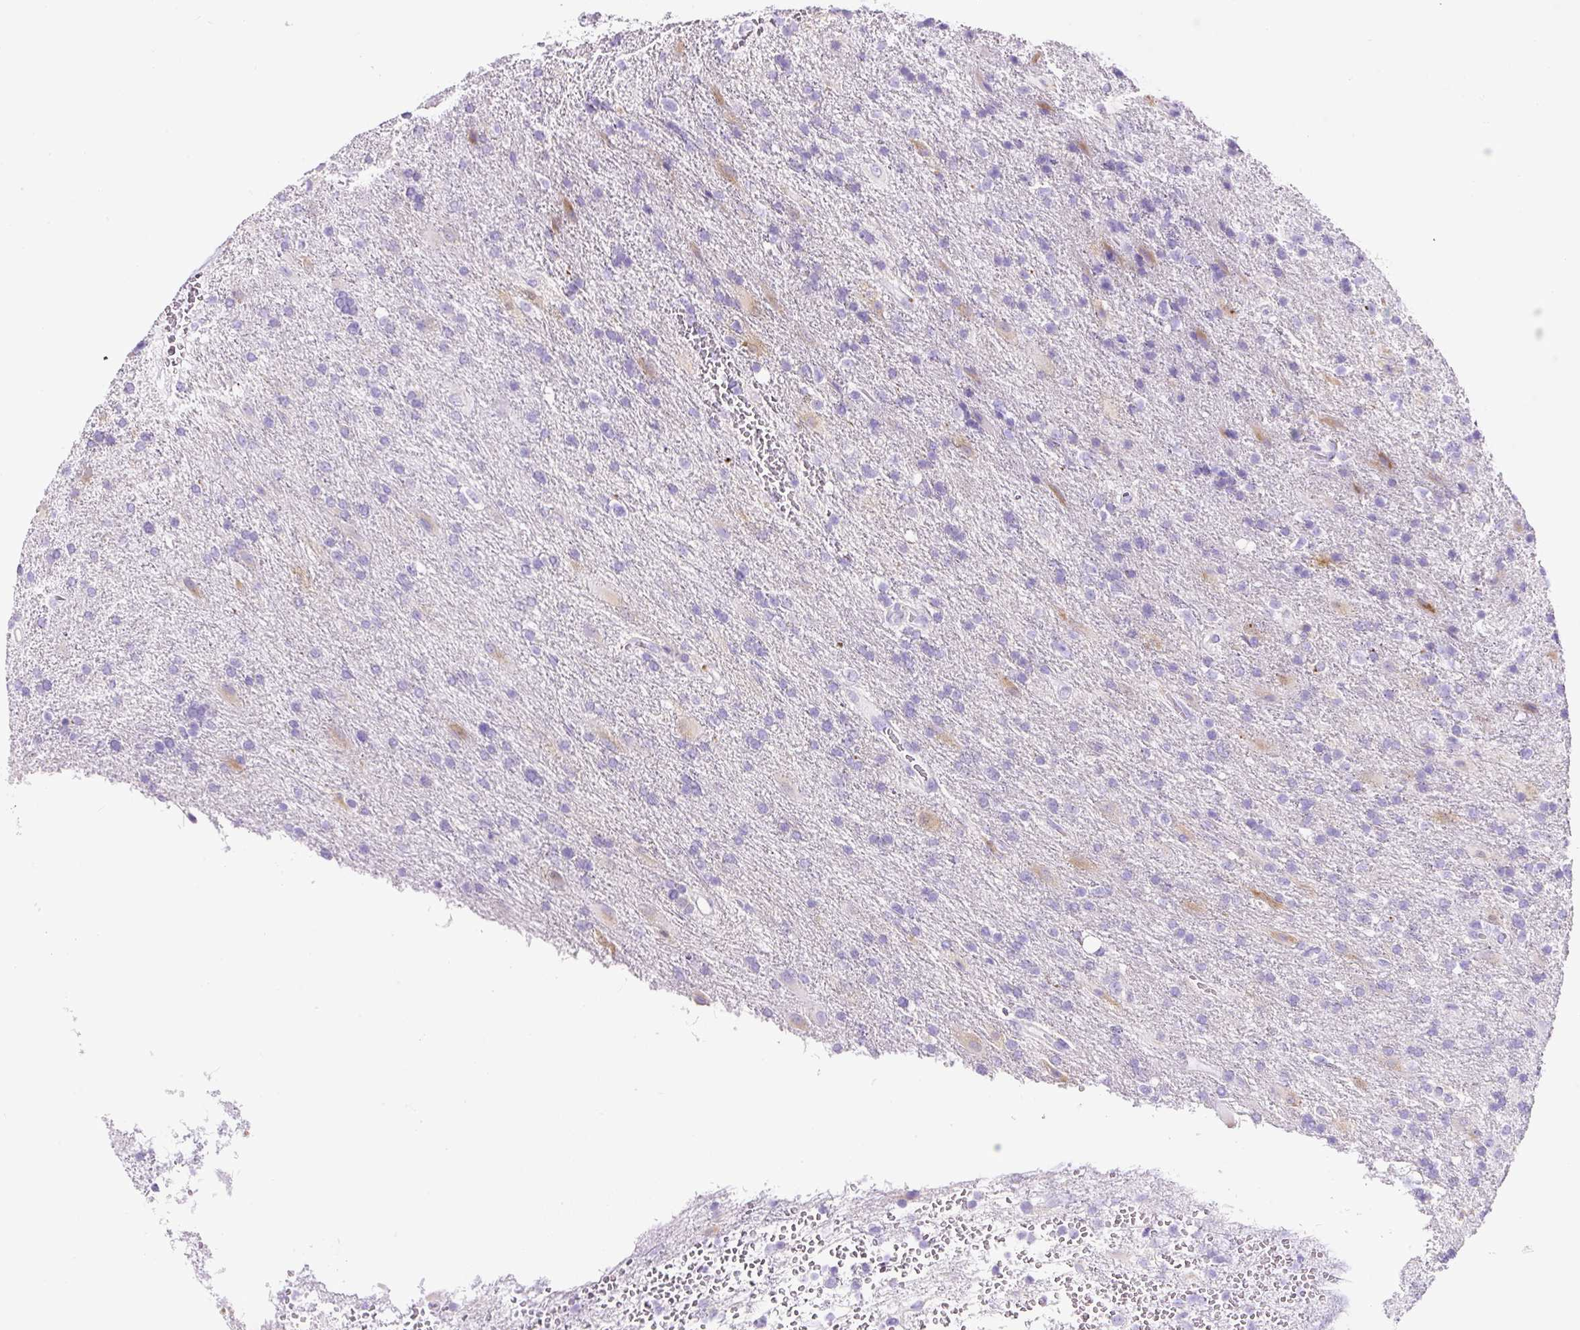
{"staining": {"intensity": "negative", "quantity": "none", "location": "none"}, "tissue": "glioma", "cell_type": "Tumor cells", "image_type": "cancer", "snomed": [{"axis": "morphology", "description": "Glioma, malignant, High grade"}, {"axis": "topography", "description": "Brain"}], "caption": "Immunohistochemical staining of malignant glioma (high-grade) reveals no significant expression in tumor cells.", "gene": "TMEM200B", "patient": {"sex": "male", "age": 56}}